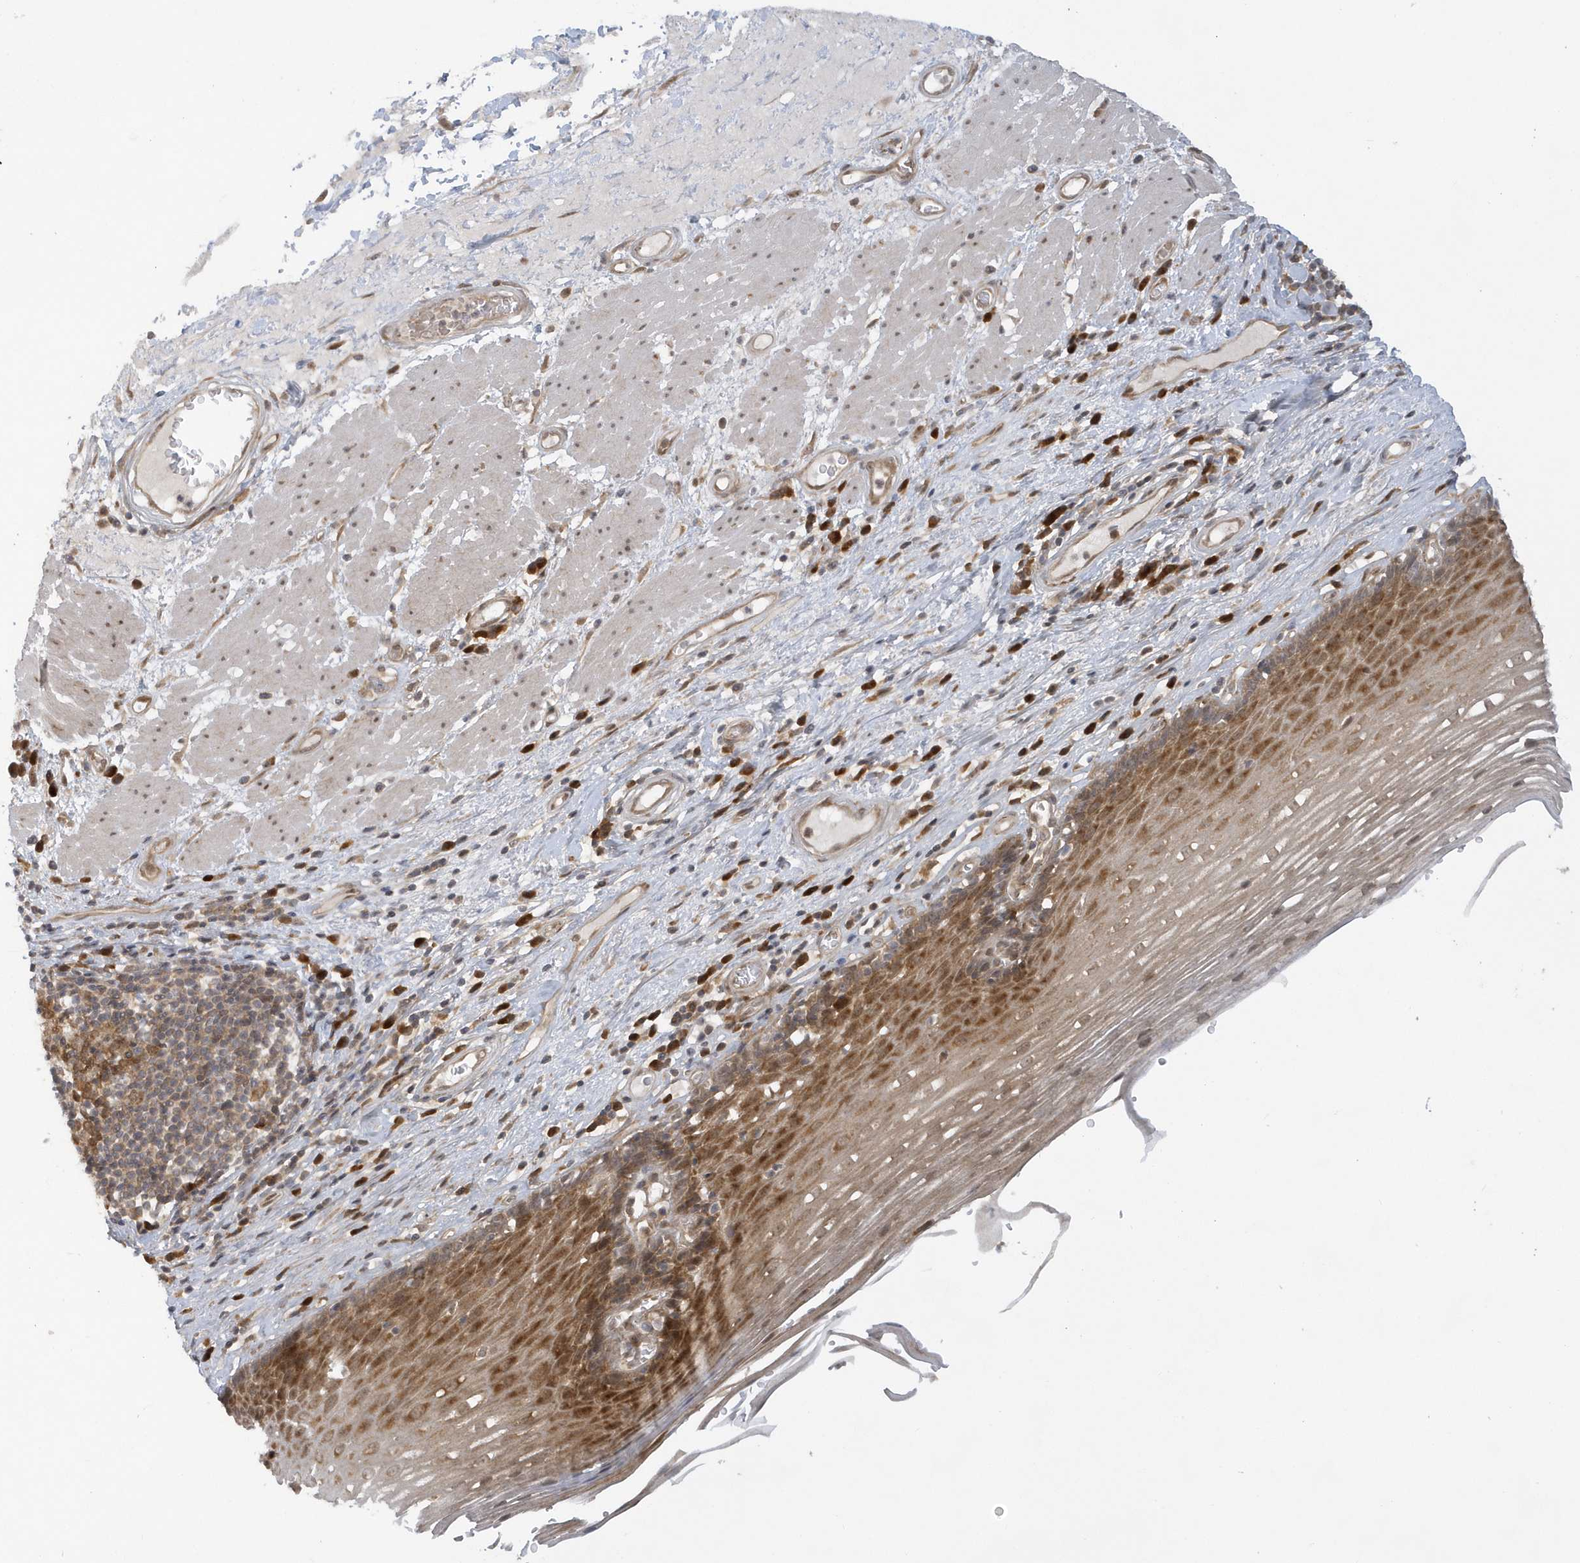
{"staining": {"intensity": "strong", "quantity": "25%-75%", "location": "cytoplasmic/membranous"}, "tissue": "esophagus", "cell_type": "Squamous epithelial cells", "image_type": "normal", "snomed": [{"axis": "morphology", "description": "Normal tissue, NOS"}, {"axis": "topography", "description": "Esophagus"}], "caption": "Immunohistochemistry (IHC) micrograph of normal esophagus: human esophagus stained using immunohistochemistry shows high levels of strong protein expression localized specifically in the cytoplasmic/membranous of squamous epithelial cells, appearing as a cytoplasmic/membranous brown color.", "gene": "ATG4A", "patient": {"sex": "male", "age": 62}}